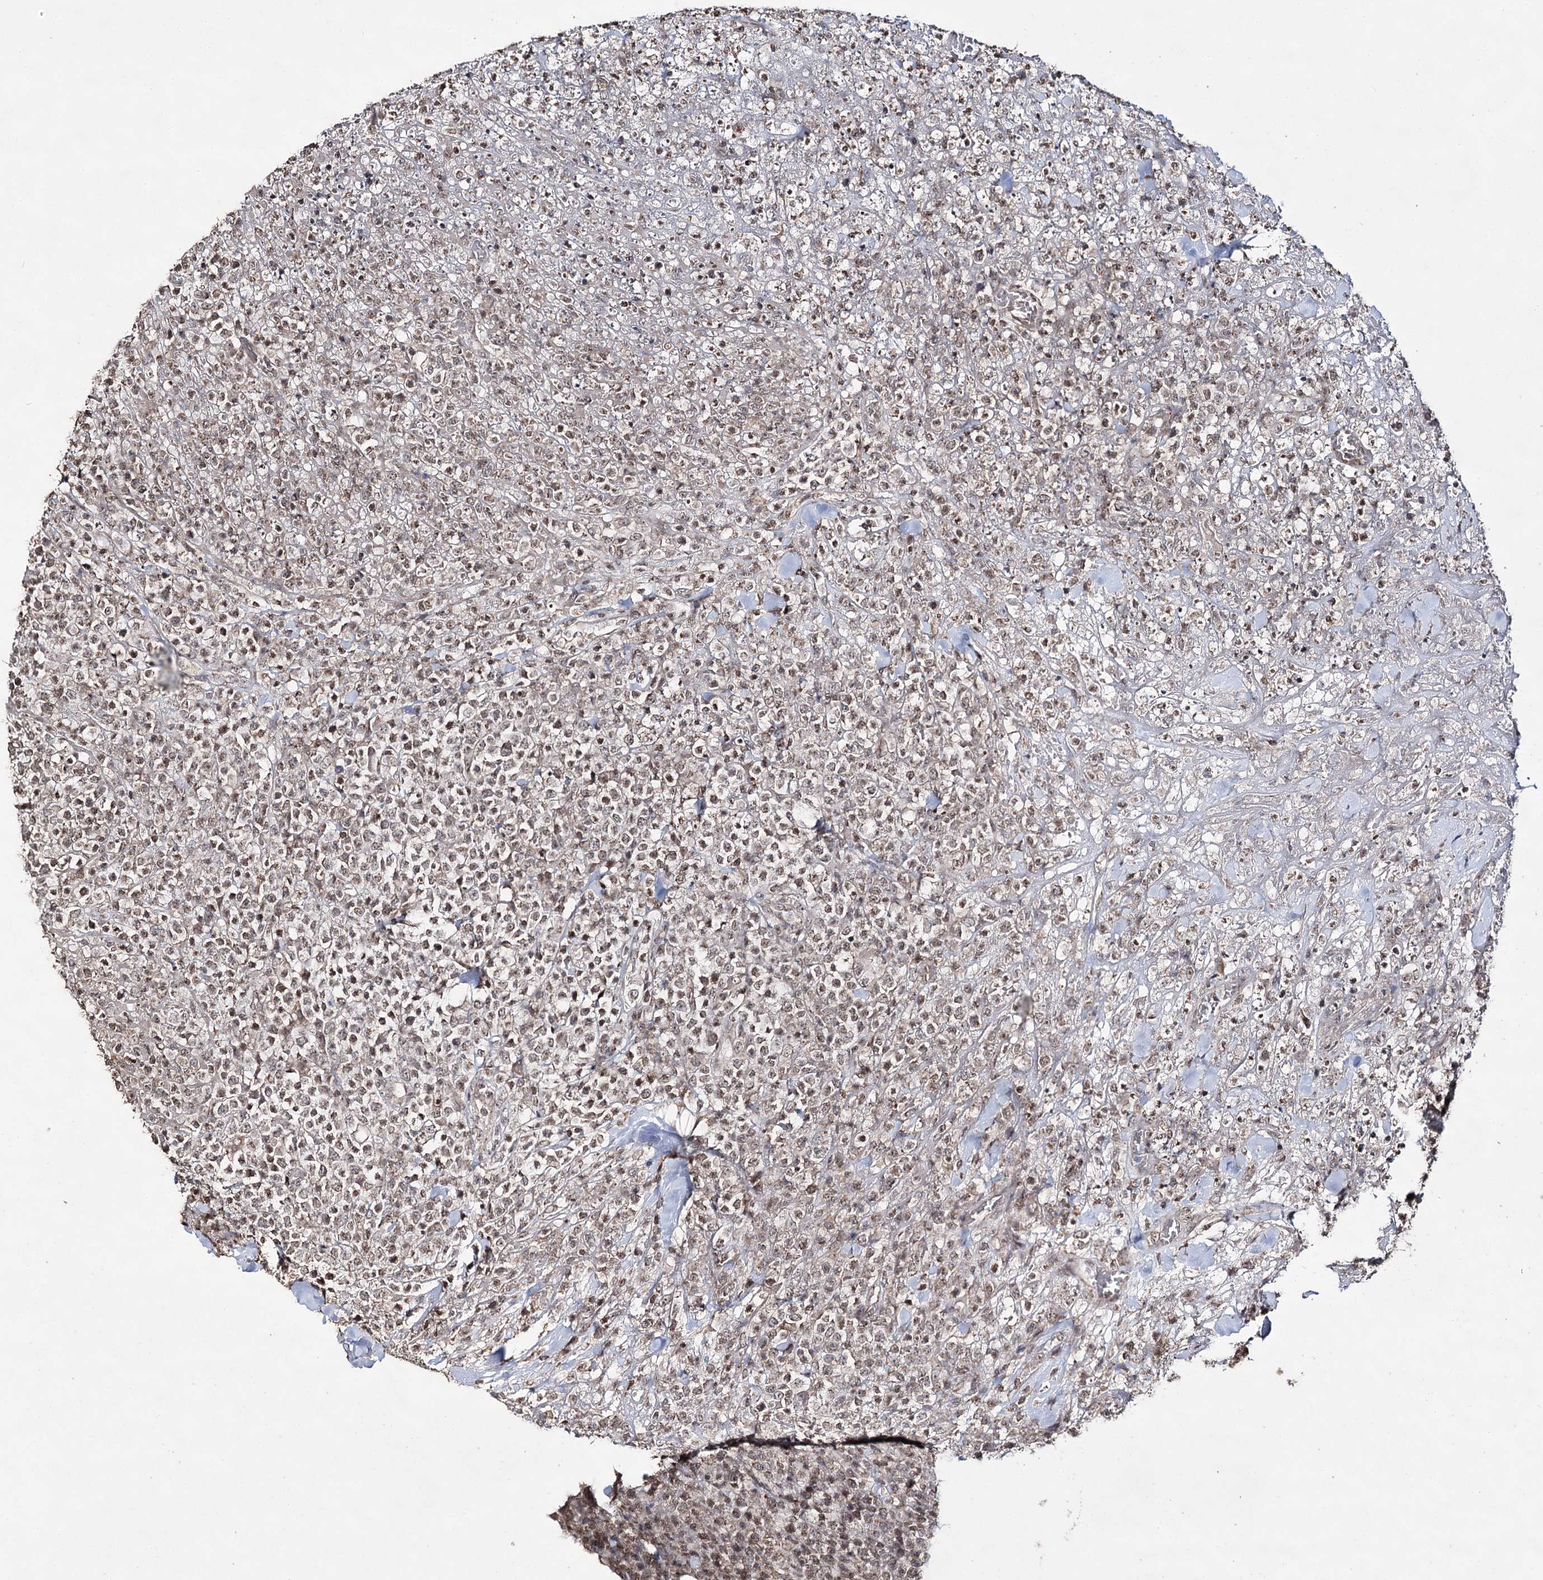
{"staining": {"intensity": "weak", "quantity": ">75%", "location": "cytoplasmic/membranous,nuclear"}, "tissue": "lymphoma", "cell_type": "Tumor cells", "image_type": "cancer", "snomed": [{"axis": "morphology", "description": "Malignant lymphoma, non-Hodgkin's type, High grade"}, {"axis": "topography", "description": "Colon"}], "caption": "Lymphoma stained with DAB immunohistochemistry (IHC) shows low levels of weak cytoplasmic/membranous and nuclear staining in about >75% of tumor cells. (brown staining indicates protein expression, while blue staining denotes nuclei).", "gene": "ACTR6", "patient": {"sex": "female", "age": 53}}